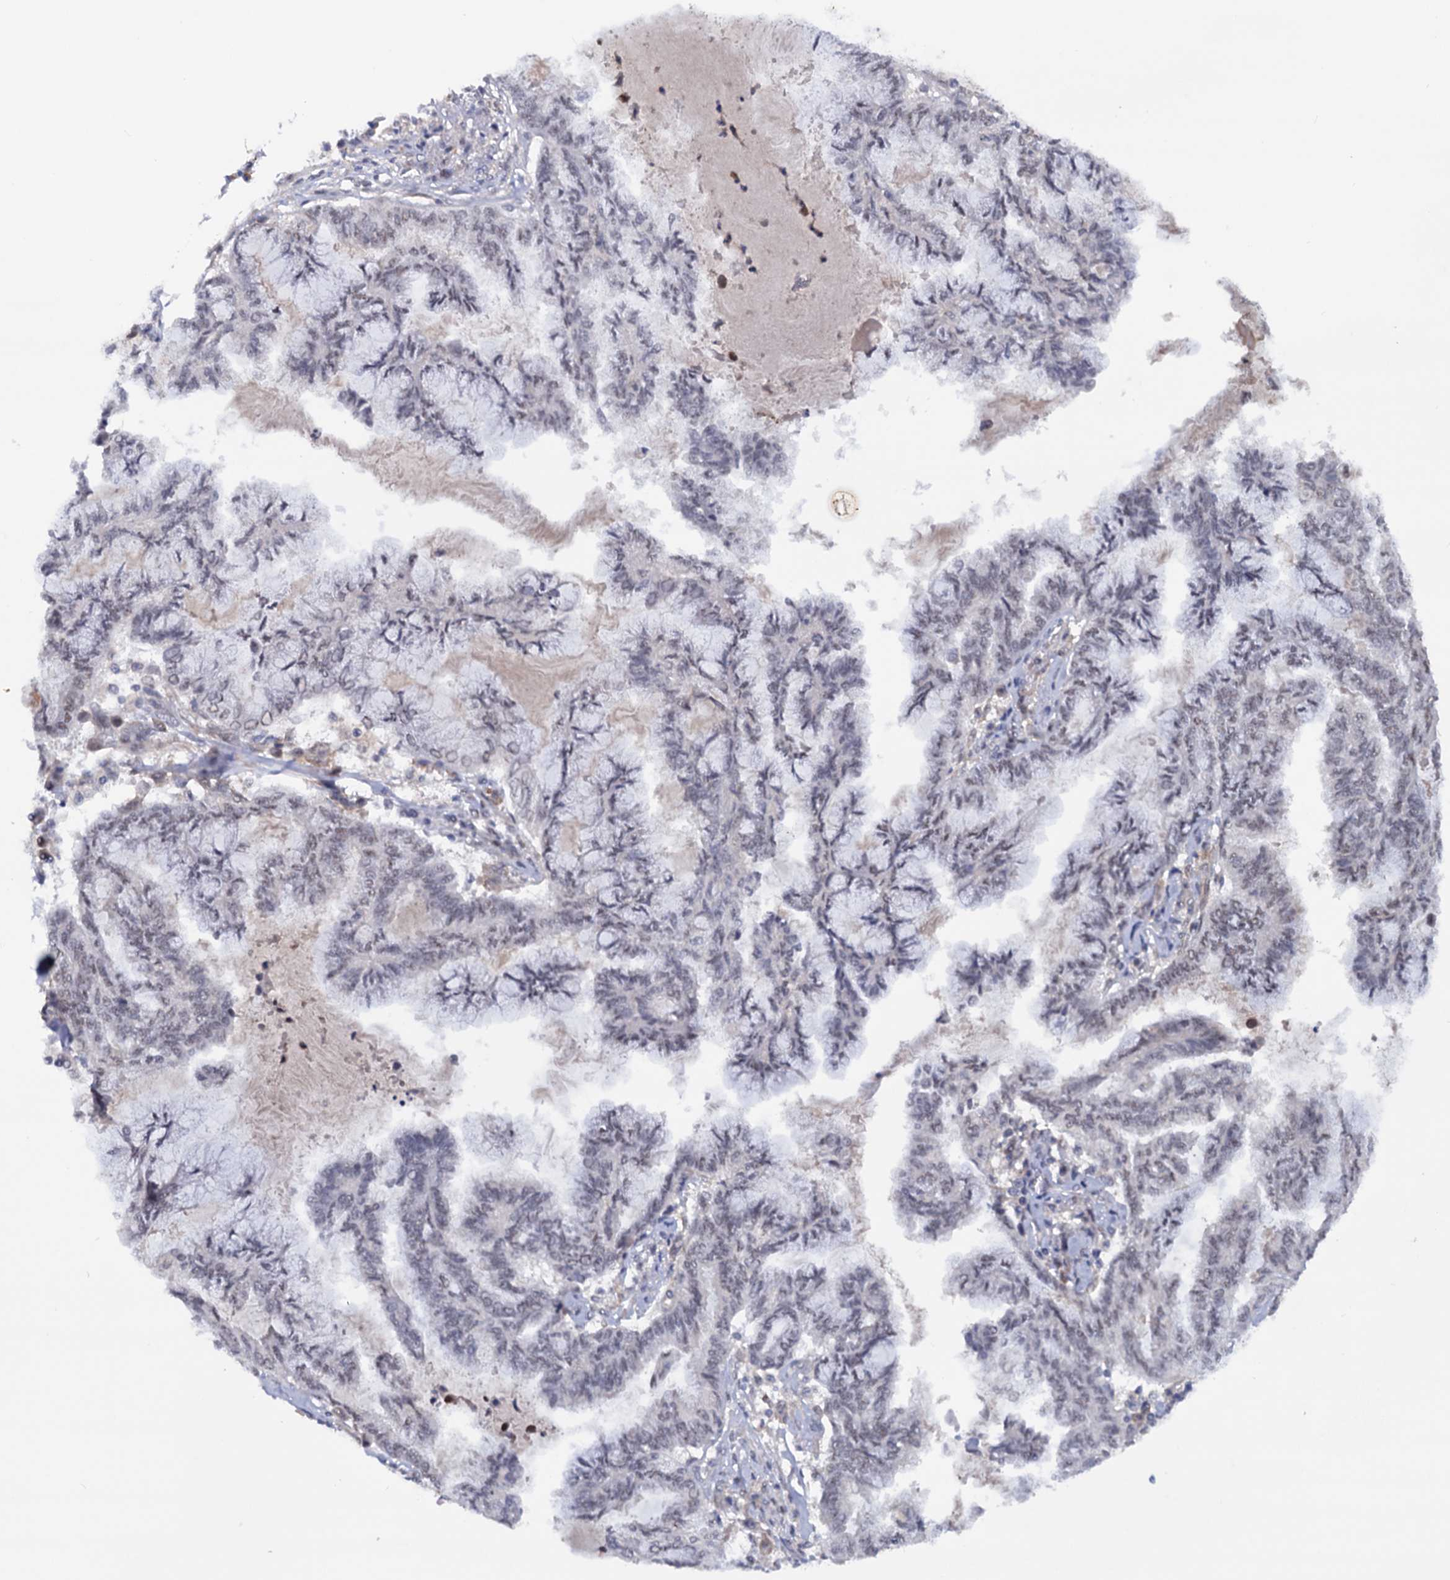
{"staining": {"intensity": "negative", "quantity": "none", "location": "none"}, "tissue": "endometrial cancer", "cell_type": "Tumor cells", "image_type": "cancer", "snomed": [{"axis": "morphology", "description": "Adenocarcinoma, NOS"}, {"axis": "topography", "description": "Endometrium"}], "caption": "This photomicrograph is of adenocarcinoma (endometrial) stained with immunohistochemistry (IHC) to label a protein in brown with the nuclei are counter-stained blue. There is no expression in tumor cells. (IHC, brightfield microscopy, high magnification).", "gene": "TBC1D12", "patient": {"sex": "female", "age": 86}}